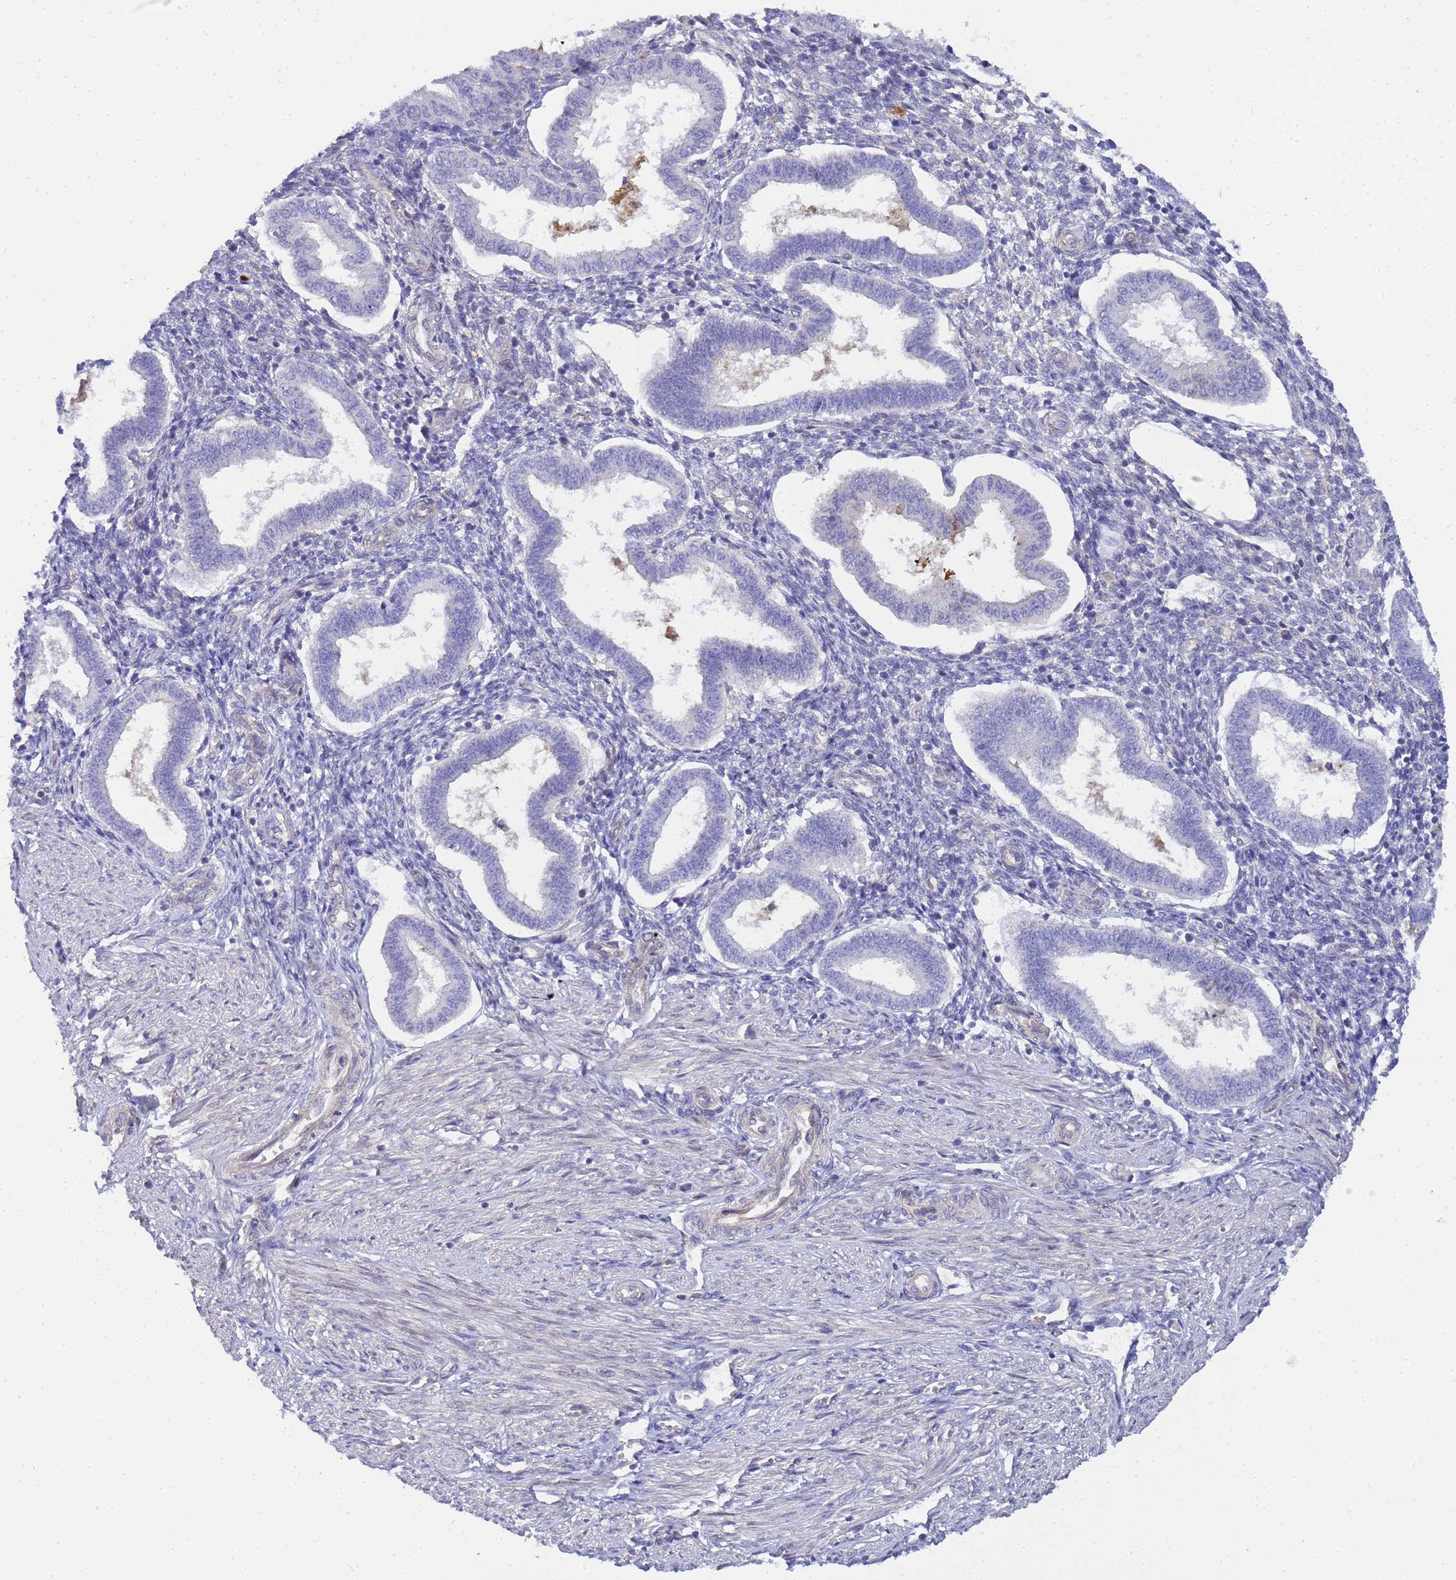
{"staining": {"intensity": "negative", "quantity": "none", "location": "none"}, "tissue": "endometrium", "cell_type": "Cells in endometrial stroma", "image_type": "normal", "snomed": [{"axis": "morphology", "description": "Normal tissue, NOS"}, {"axis": "topography", "description": "Endometrium"}], "caption": "DAB (3,3'-diaminobenzidine) immunohistochemical staining of benign human endometrium shows no significant staining in cells in endometrial stroma.", "gene": "TBCD", "patient": {"sex": "female", "age": 24}}